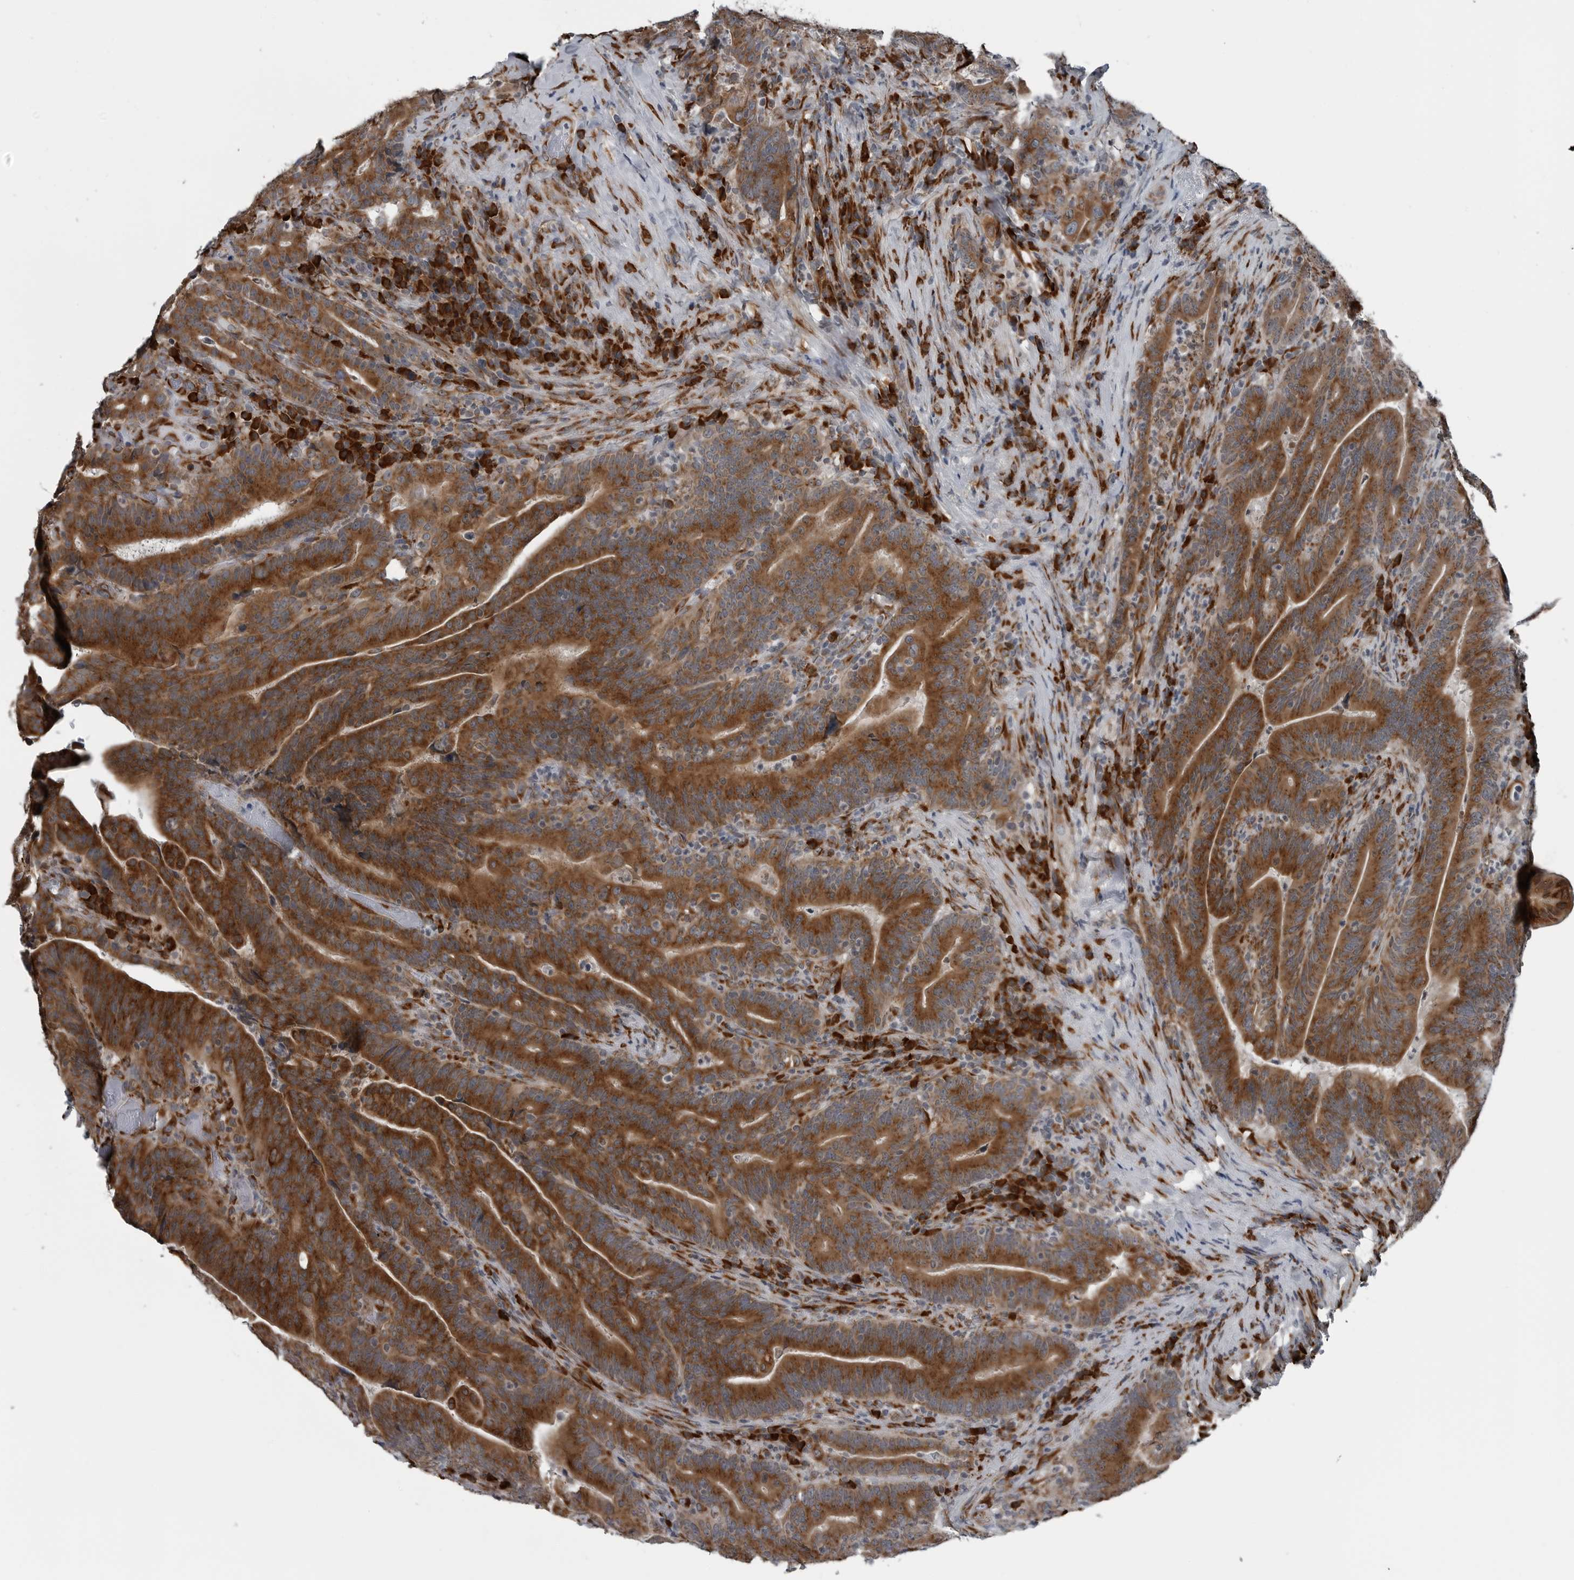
{"staining": {"intensity": "strong", "quantity": ">75%", "location": "cytoplasmic/membranous"}, "tissue": "colorectal cancer", "cell_type": "Tumor cells", "image_type": "cancer", "snomed": [{"axis": "morphology", "description": "Adenocarcinoma, NOS"}, {"axis": "topography", "description": "Colon"}], "caption": "A photomicrograph of human colorectal adenocarcinoma stained for a protein exhibits strong cytoplasmic/membranous brown staining in tumor cells.", "gene": "CEP85", "patient": {"sex": "female", "age": 66}}